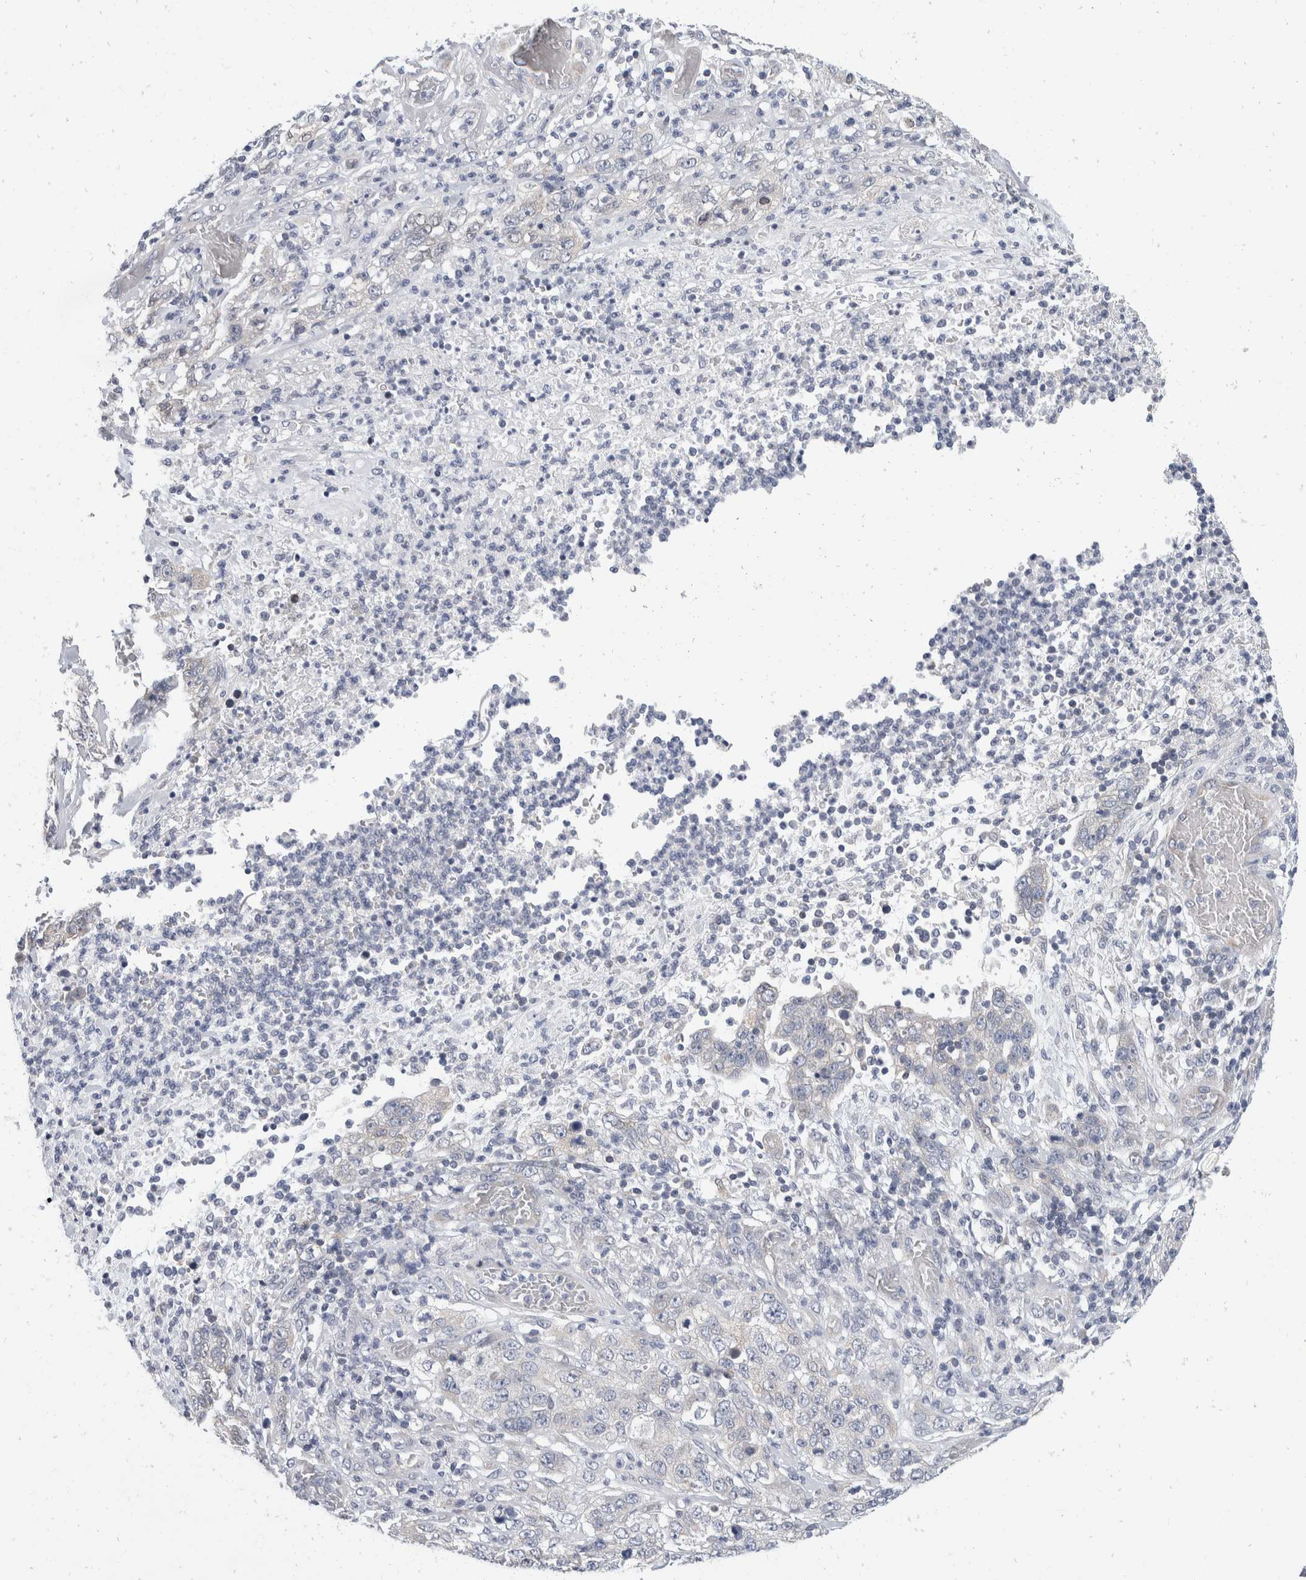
{"staining": {"intensity": "negative", "quantity": "none", "location": "none"}, "tissue": "stomach cancer", "cell_type": "Tumor cells", "image_type": "cancer", "snomed": [{"axis": "morphology", "description": "Adenocarcinoma, NOS"}, {"axis": "topography", "description": "Stomach"}], "caption": "Human adenocarcinoma (stomach) stained for a protein using immunohistochemistry (IHC) reveals no positivity in tumor cells.", "gene": "TMEM245", "patient": {"sex": "male", "age": 48}}